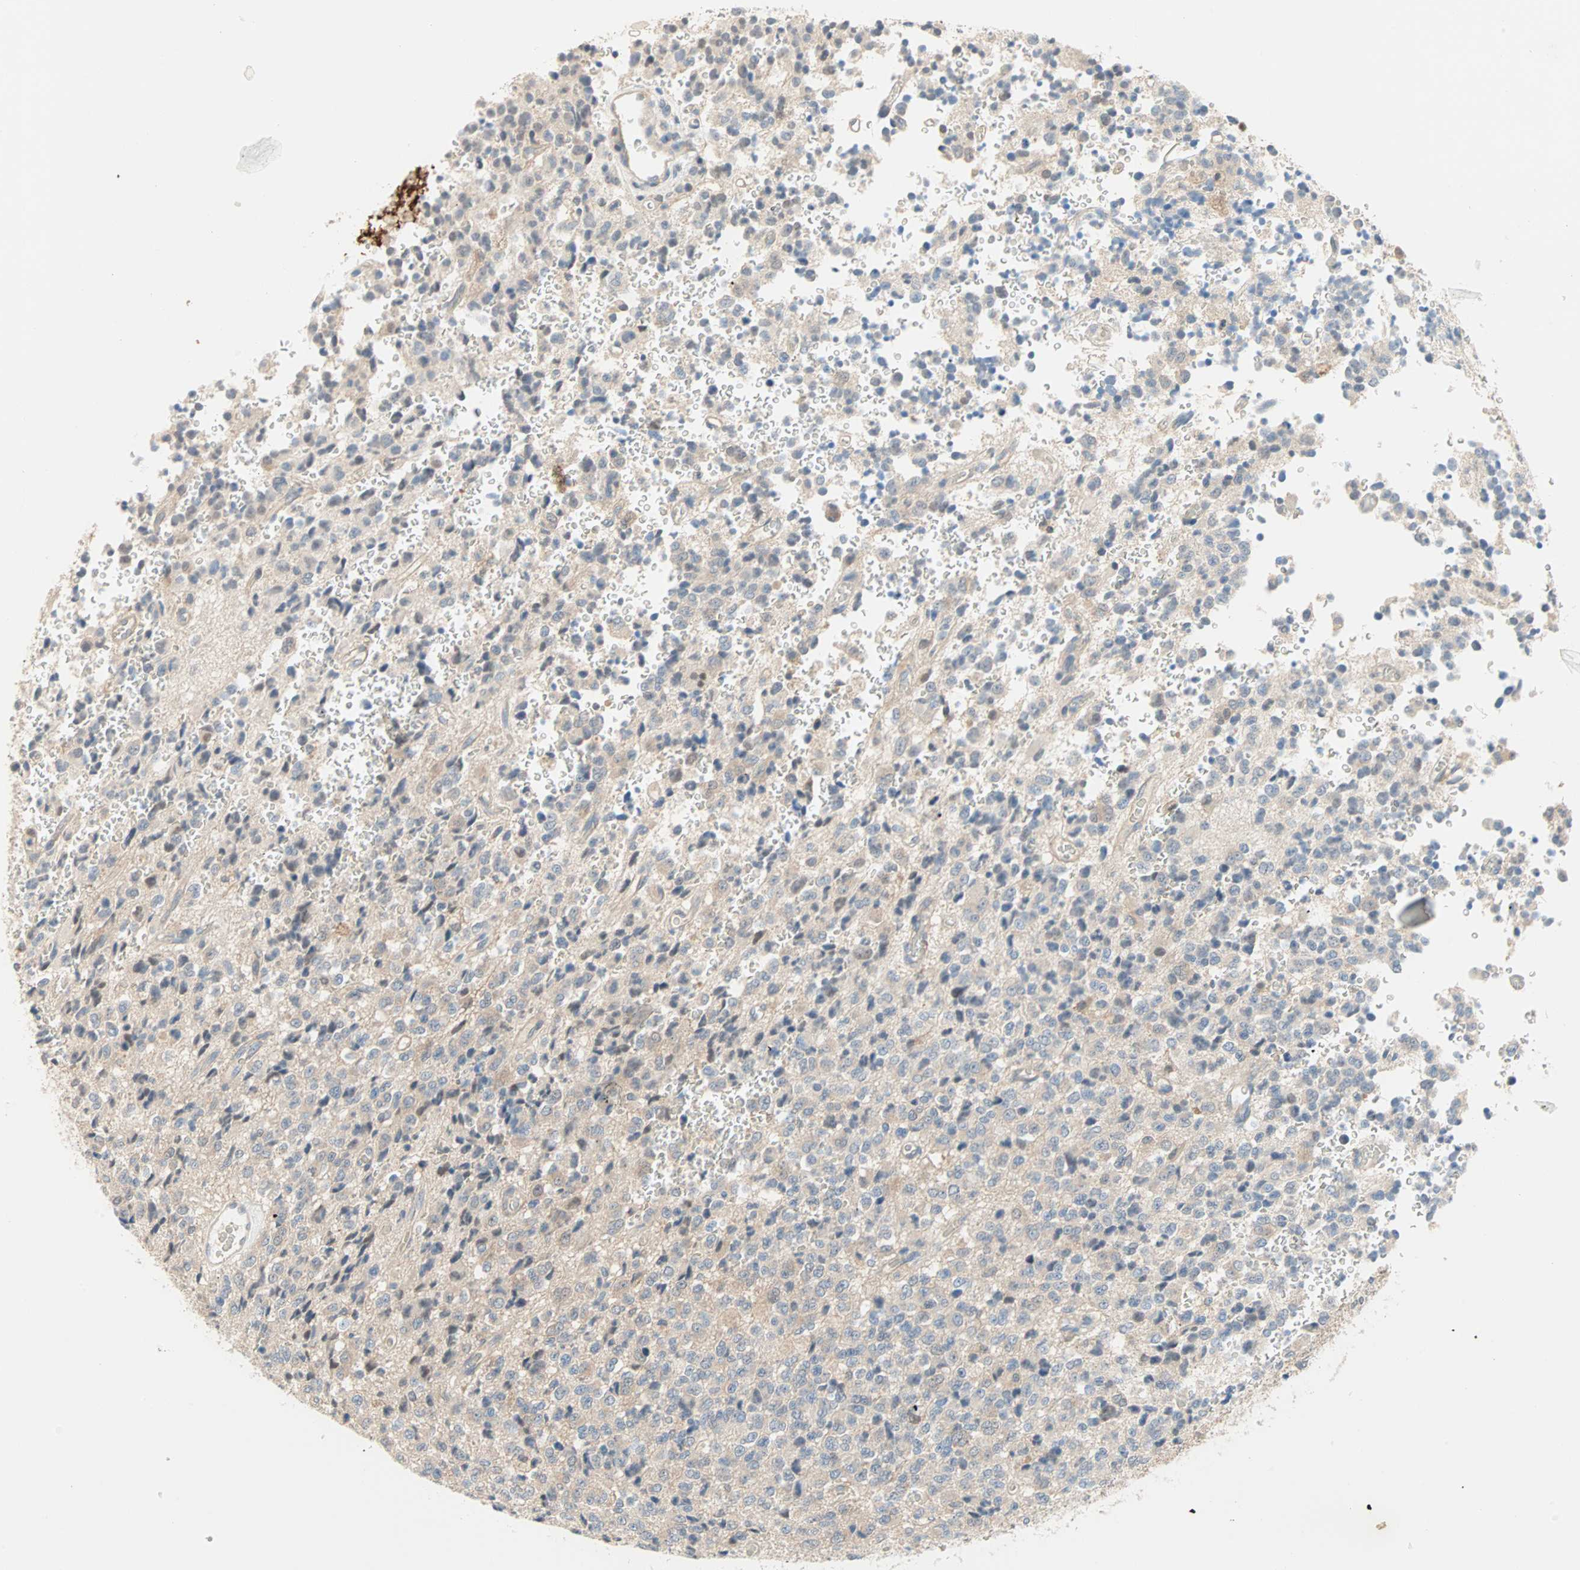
{"staining": {"intensity": "weak", "quantity": ">75%", "location": "cytoplasmic/membranous"}, "tissue": "glioma", "cell_type": "Tumor cells", "image_type": "cancer", "snomed": [{"axis": "morphology", "description": "Glioma, malignant, High grade"}, {"axis": "topography", "description": "pancreas cauda"}], "caption": "Immunohistochemistry image of neoplastic tissue: malignant glioma (high-grade) stained using IHC shows low levels of weak protein expression localized specifically in the cytoplasmic/membranous of tumor cells, appearing as a cytoplasmic/membranous brown color.", "gene": "MPI", "patient": {"sex": "male", "age": 60}}